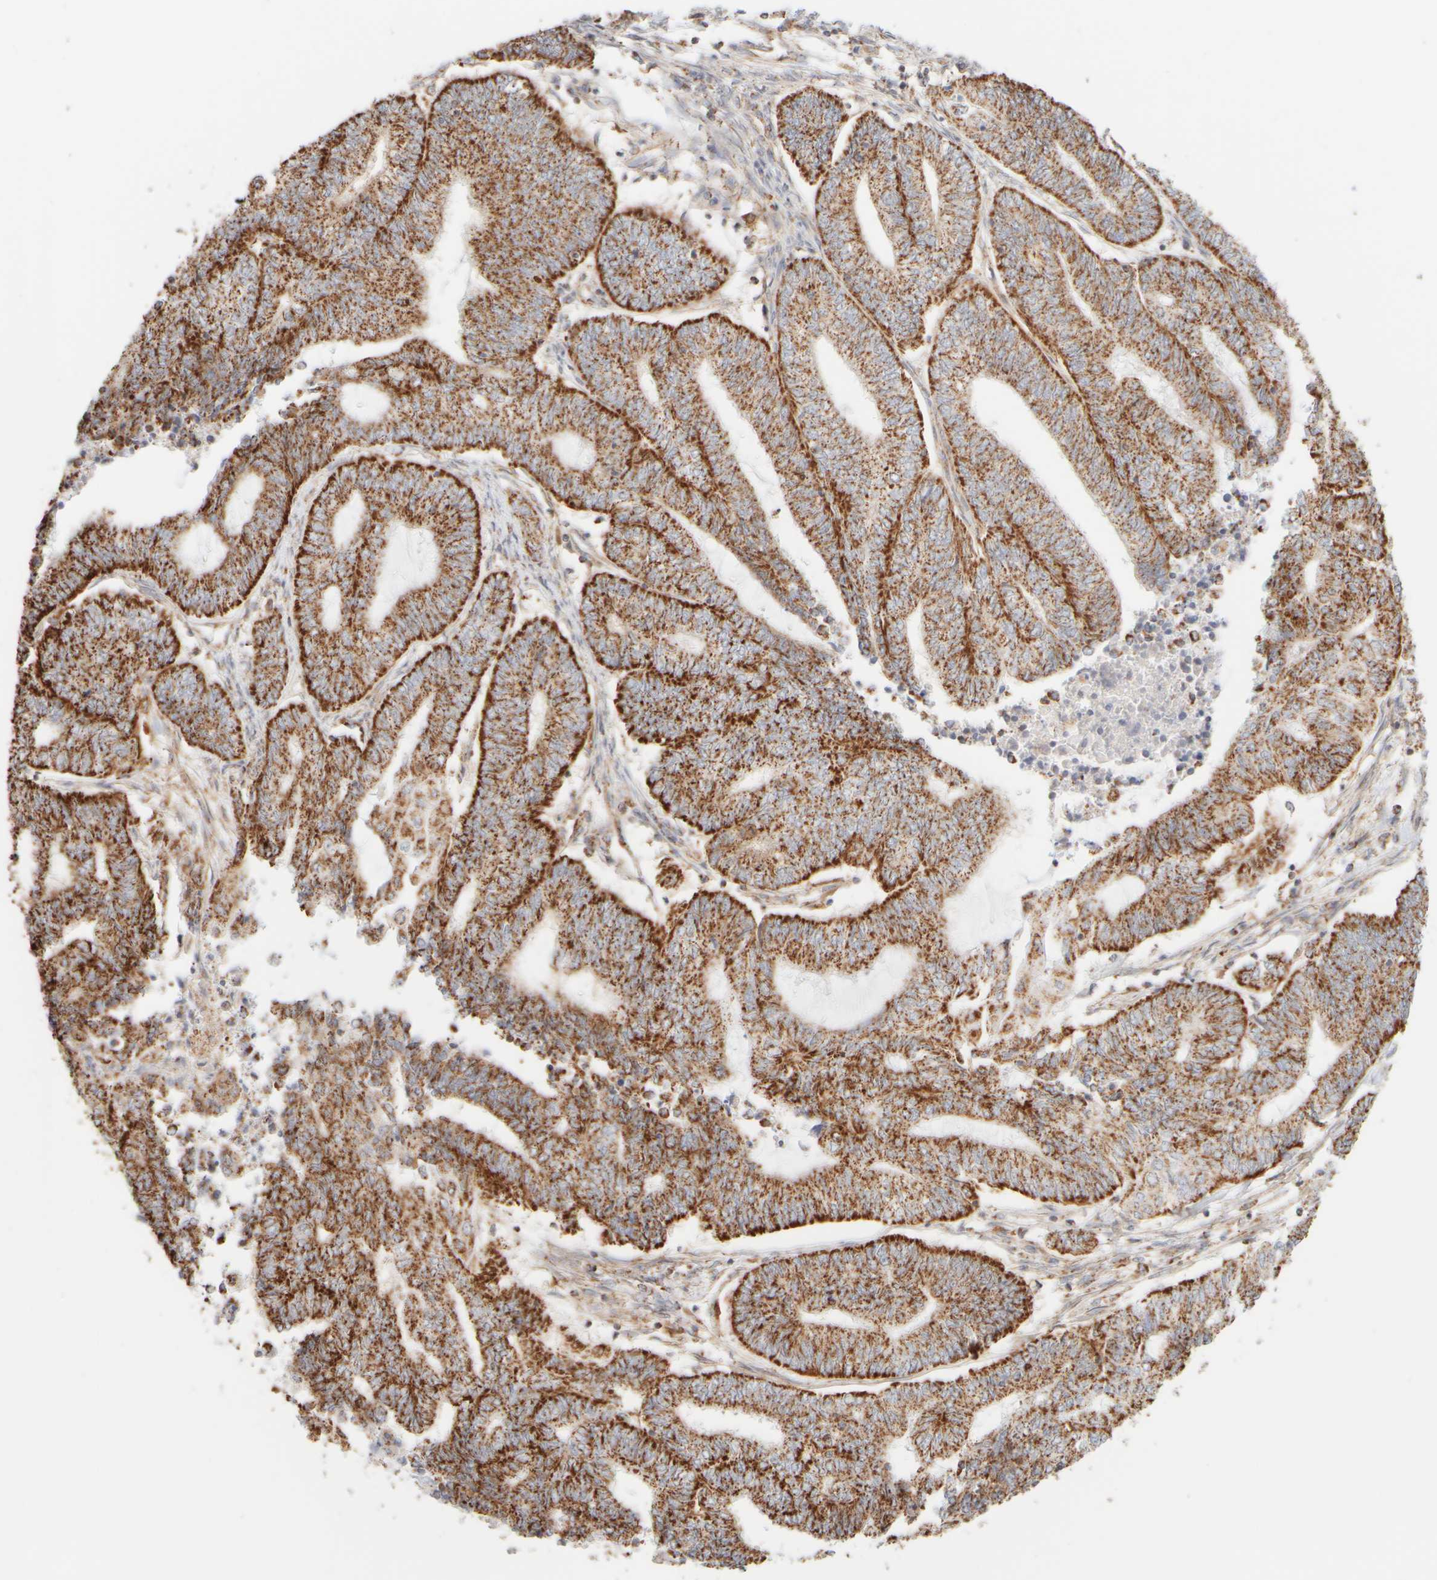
{"staining": {"intensity": "strong", "quantity": ">75%", "location": "cytoplasmic/membranous"}, "tissue": "endometrial cancer", "cell_type": "Tumor cells", "image_type": "cancer", "snomed": [{"axis": "morphology", "description": "Adenocarcinoma, NOS"}, {"axis": "topography", "description": "Uterus"}, {"axis": "topography", "description": "Endometrium"}], "caption": "There is high levels of strong cytoplasmic/membranous expression in tumor cells of endometrial adenocarcinoma, as demonstrated by immunohistochemical staining (brown color).", "gene": "APBB2", "patient": {"sex": "female", "age": 70}}